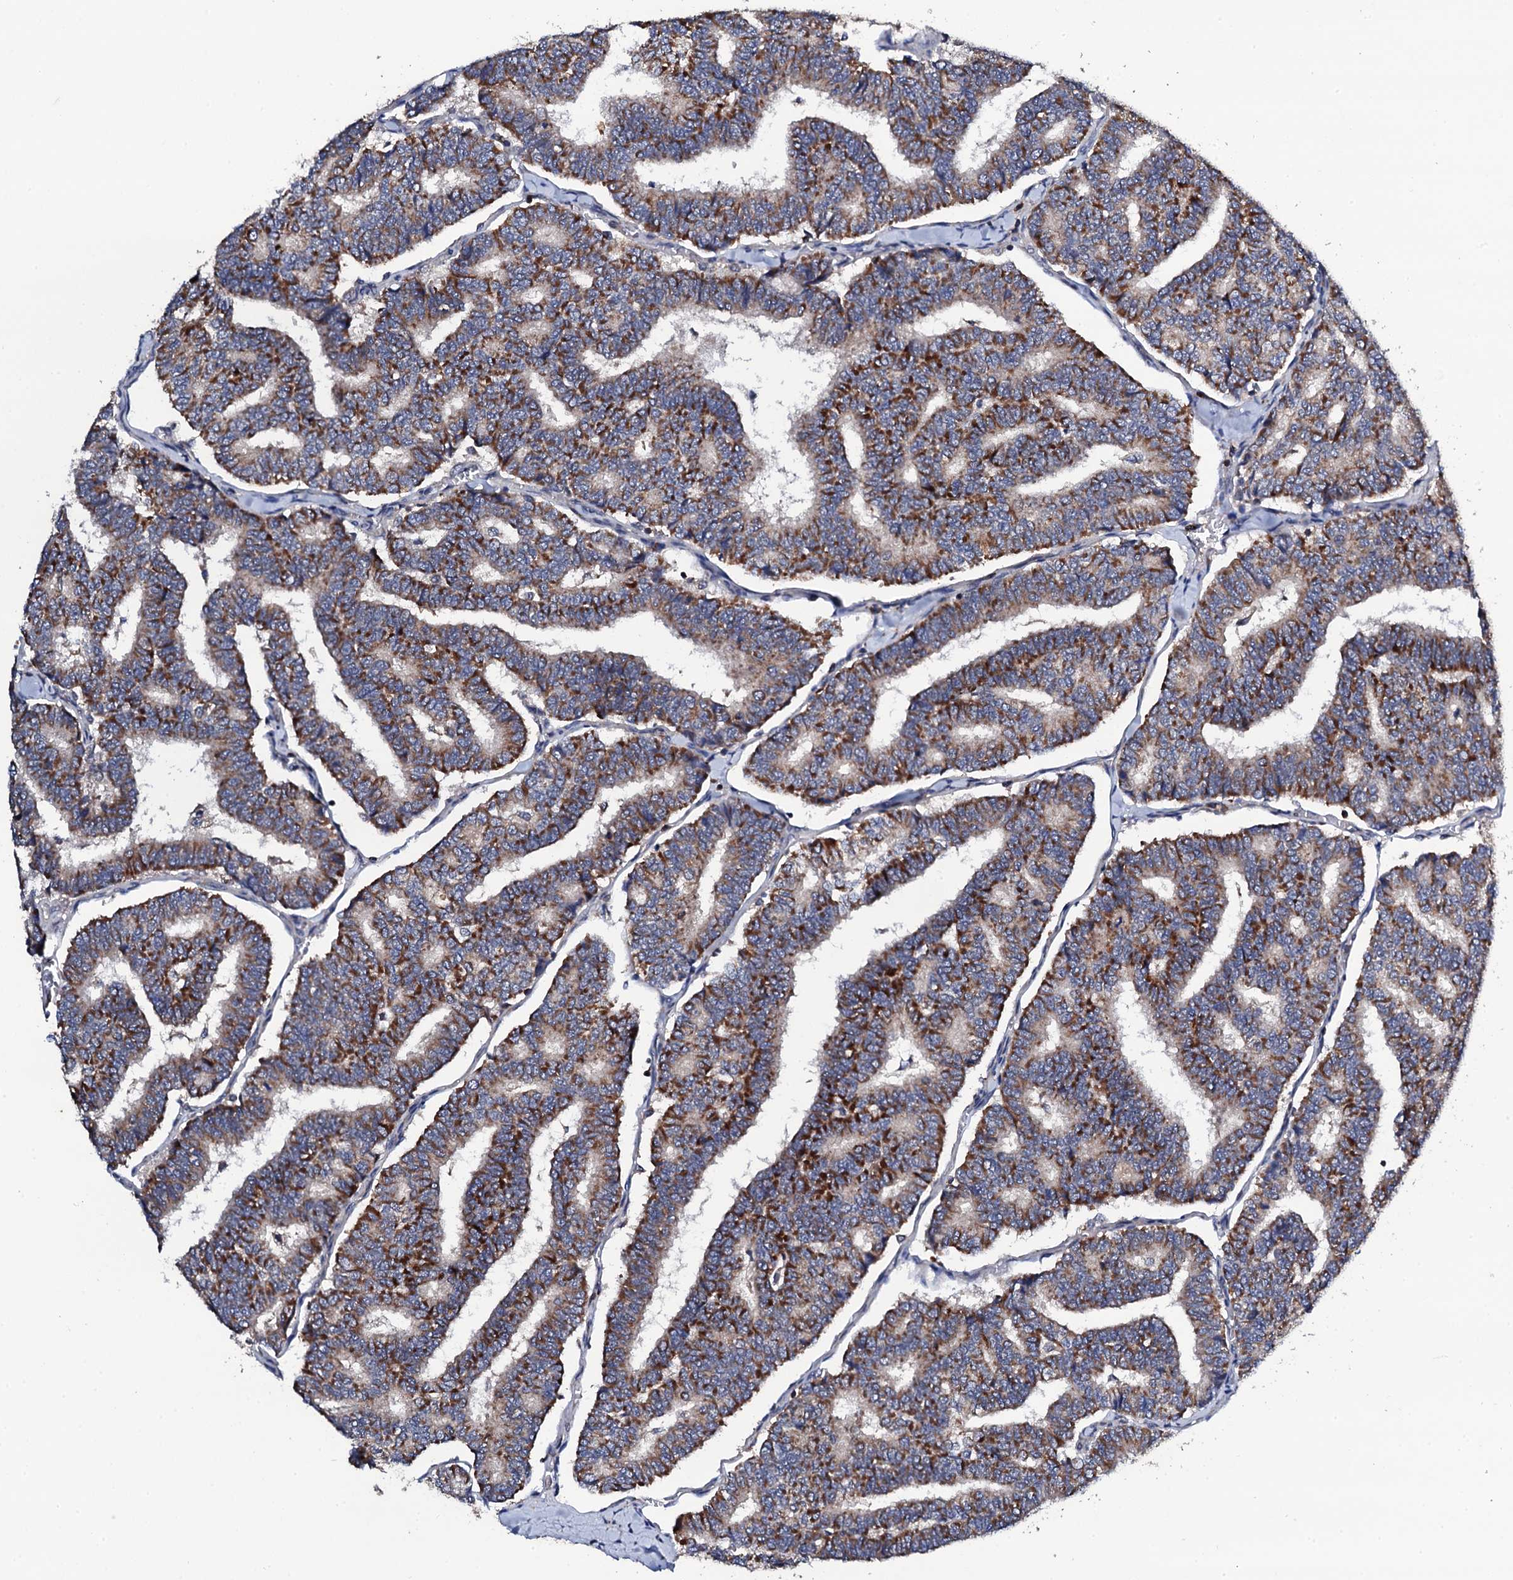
{"staining": {"intensity": "moderate", "quantity": ">75%", "location": "cytoplasmic/membranous"}, "tissue": "thyroid cancer", "cell_type": "Tumor cells", "image_type": "cancer", "snomed": [{"axis": "morphology", "description": "Papillary adenocarcinoma, NOS"}, {"axis": "topography", "description": "Thyroid gland"}], "caption": "Immunohistochemical staining of human thyroid cancer demonstrates medium levels of moderate cytoplasmic/membranous expression in about >75% of tumor cells.", "gene": "COG4", "patient": {"sex": "female", "age": 35}}